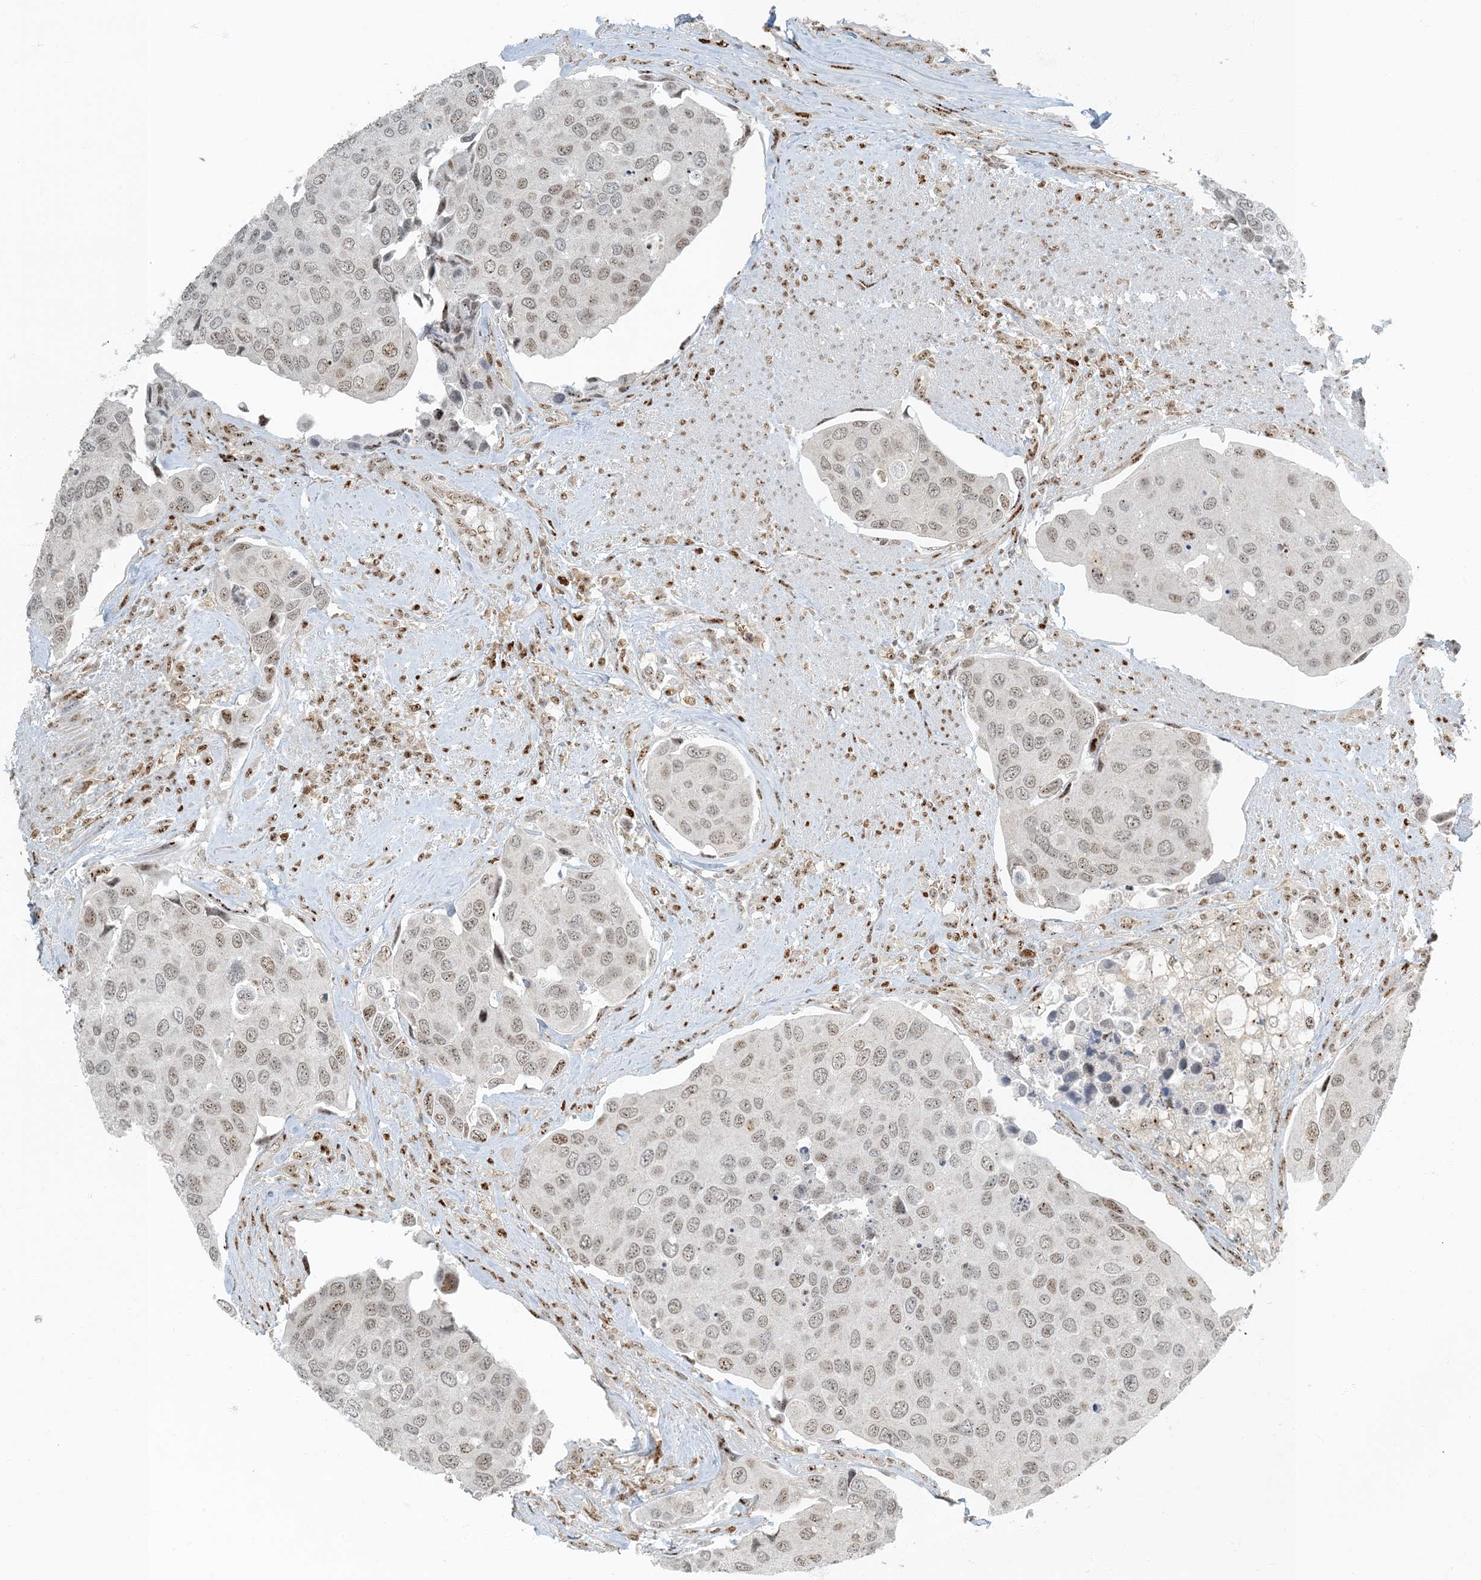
{"staining": {"intensity": "weak", "quantity": "25%-75%", "location": "nuclear"}, "tissue": "urothelial cancer", "cell_type": "Tumor cells", "image_type": "cancer", "snomed": [{"axis": "morphology", "description": "Urothelial carcinoma, High grade"}, {"axis": "topography", "description": "Urinary bladder"}], "caption": "This photomicrograph exhibits IHC staining of urothelial carcinoma (high-grade), with low weak nuclear positivity in approximately 25%-75% of tumor cells.", "gene": "MBD1", "patient": {"sex": "male", "age": 74}}